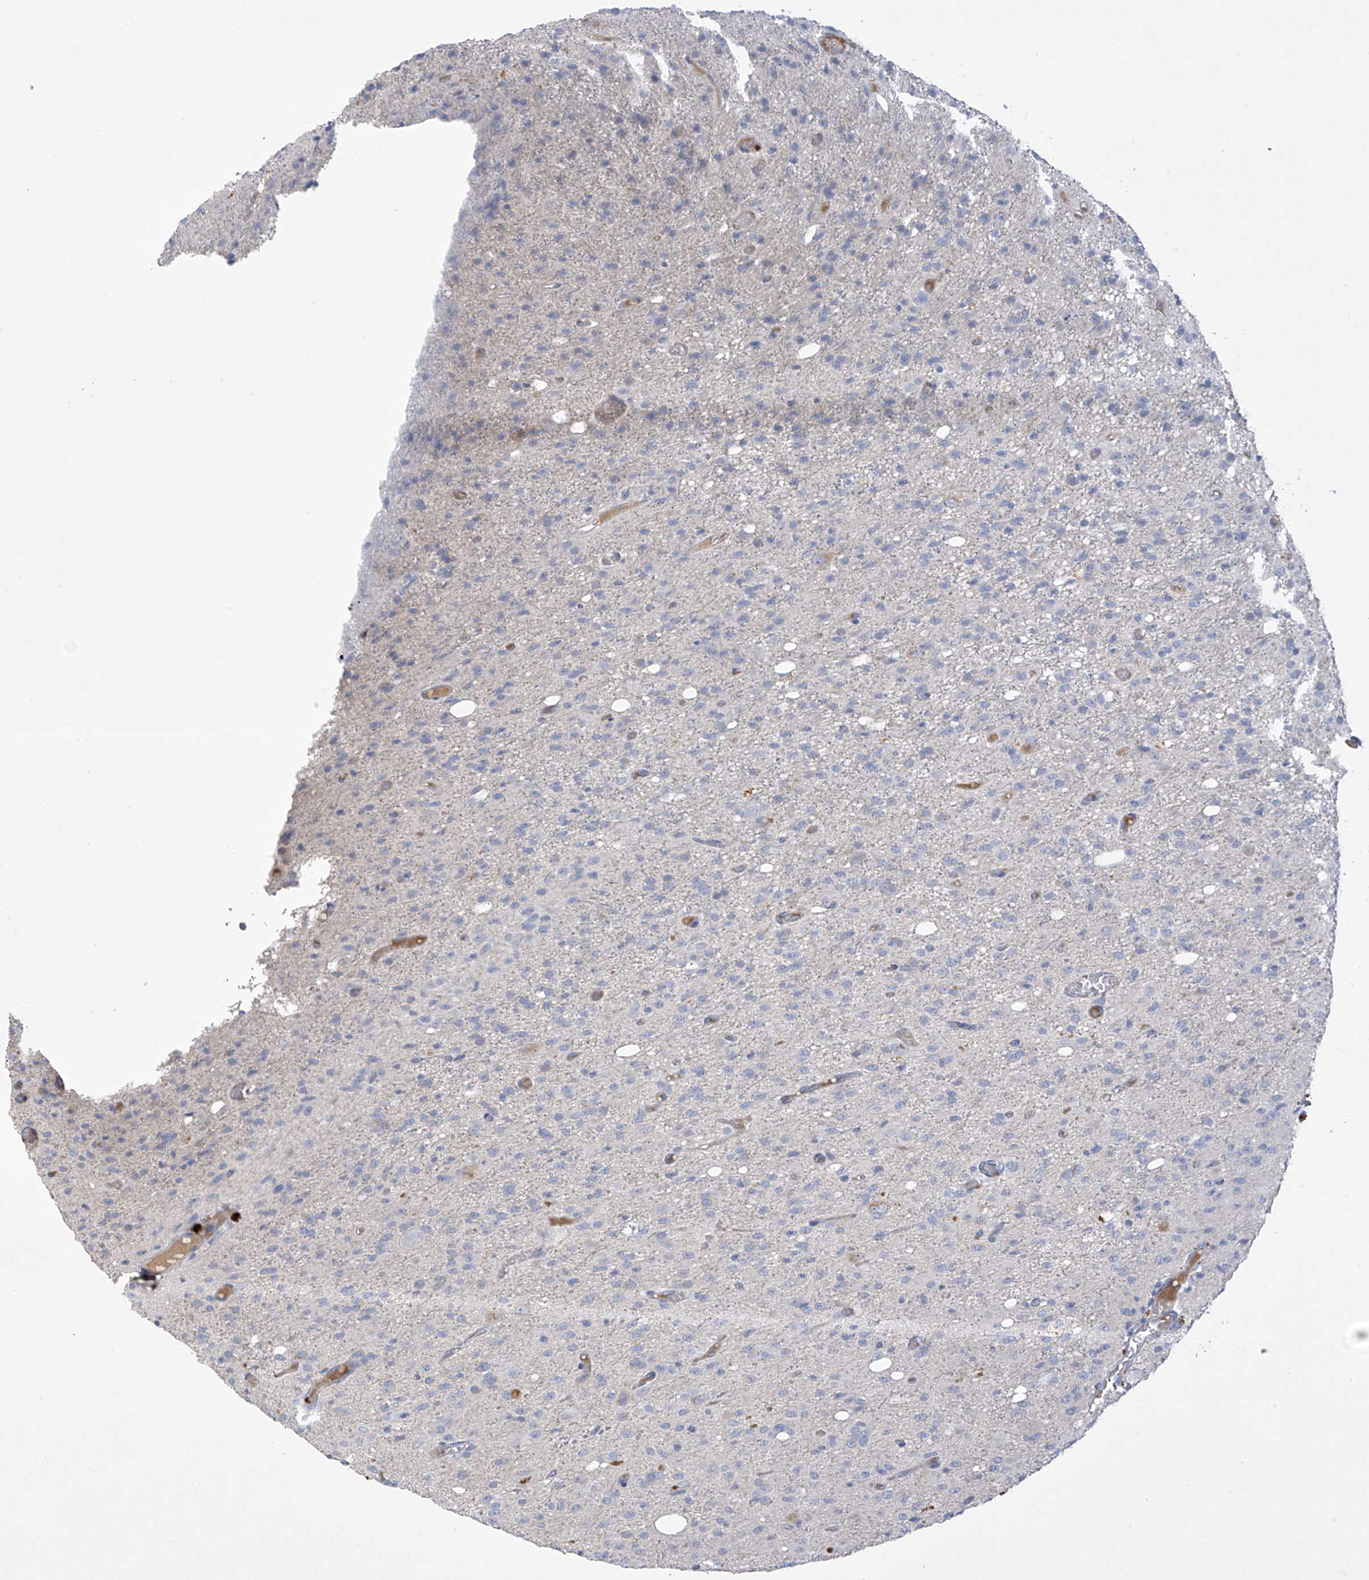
{"staining": {"intensity": "negative", "quantity": "none", "location": "none"}, "tissue": "glioma", "cell_type": "Tumor cells", "image_type": "cancer", "snomed": [{"axis": "morphology", "description": "Glioma, malignant, High grade"}, {"axis": "topography", "description": "Brain"}], "caption": "Human glioma stained for a protein using immunohistochemistry reveals no staining in tumor cells.", "gene": "PRSS12", "patient": {"sex": "female", "age": 59}}